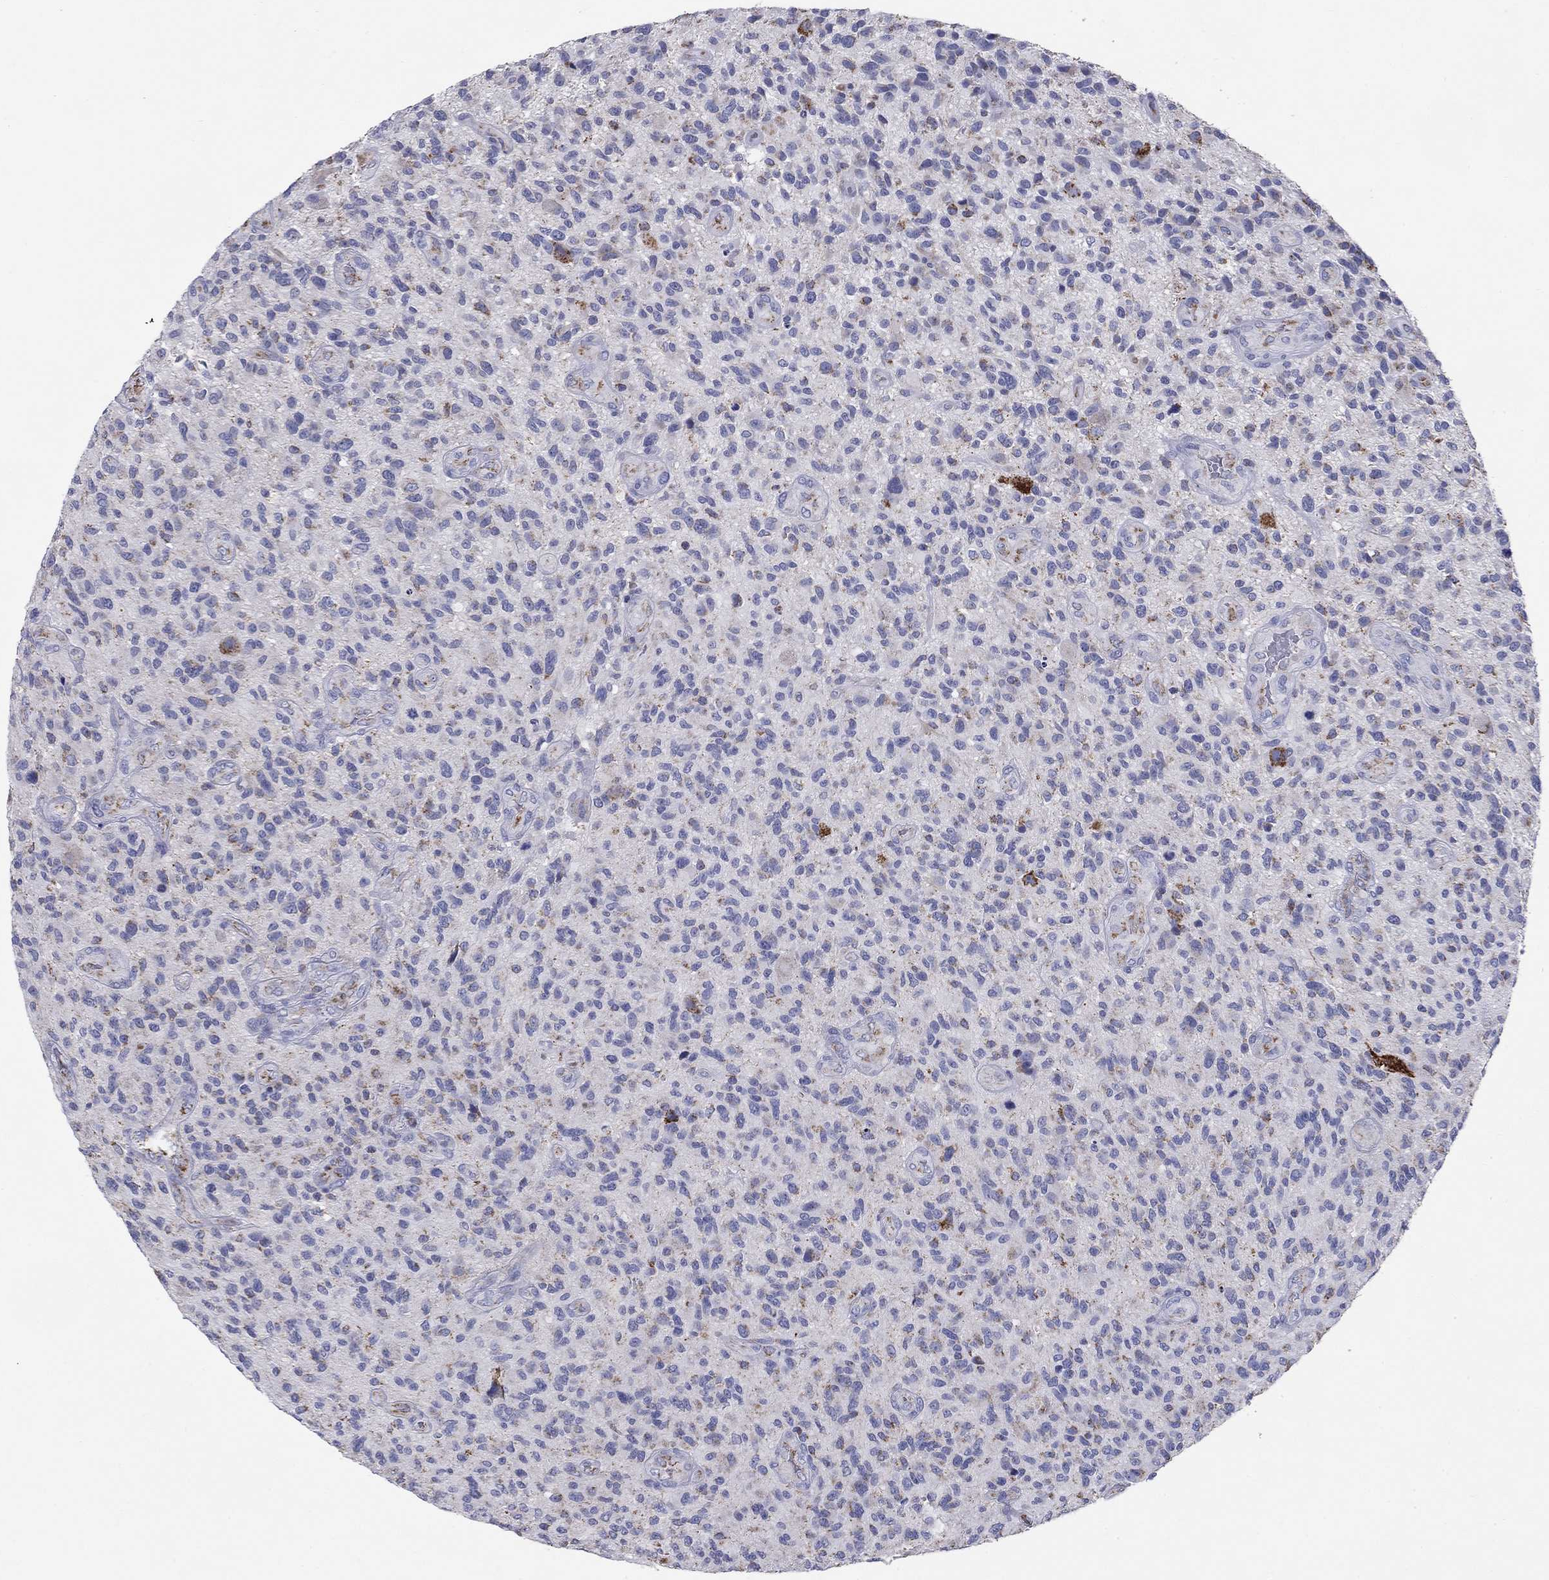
{"staining": {"intensity": "weak", "quantity": "<25%", "location": "cytoplasmic/membranous"}, "tissue": "glioma", "cell_type": "Tumor cells", "image_type": "cancer", "snomed": [{"axis": "morphology", "description": "Glioma, malignant, High grade"}, {"axis": "topography", "description": "Brain"}], "caption": "There is no significant staining in tumor cells of glioma.", "gene": "NDUFA4L2", "patient": {"sex": "male", "age": 47}}